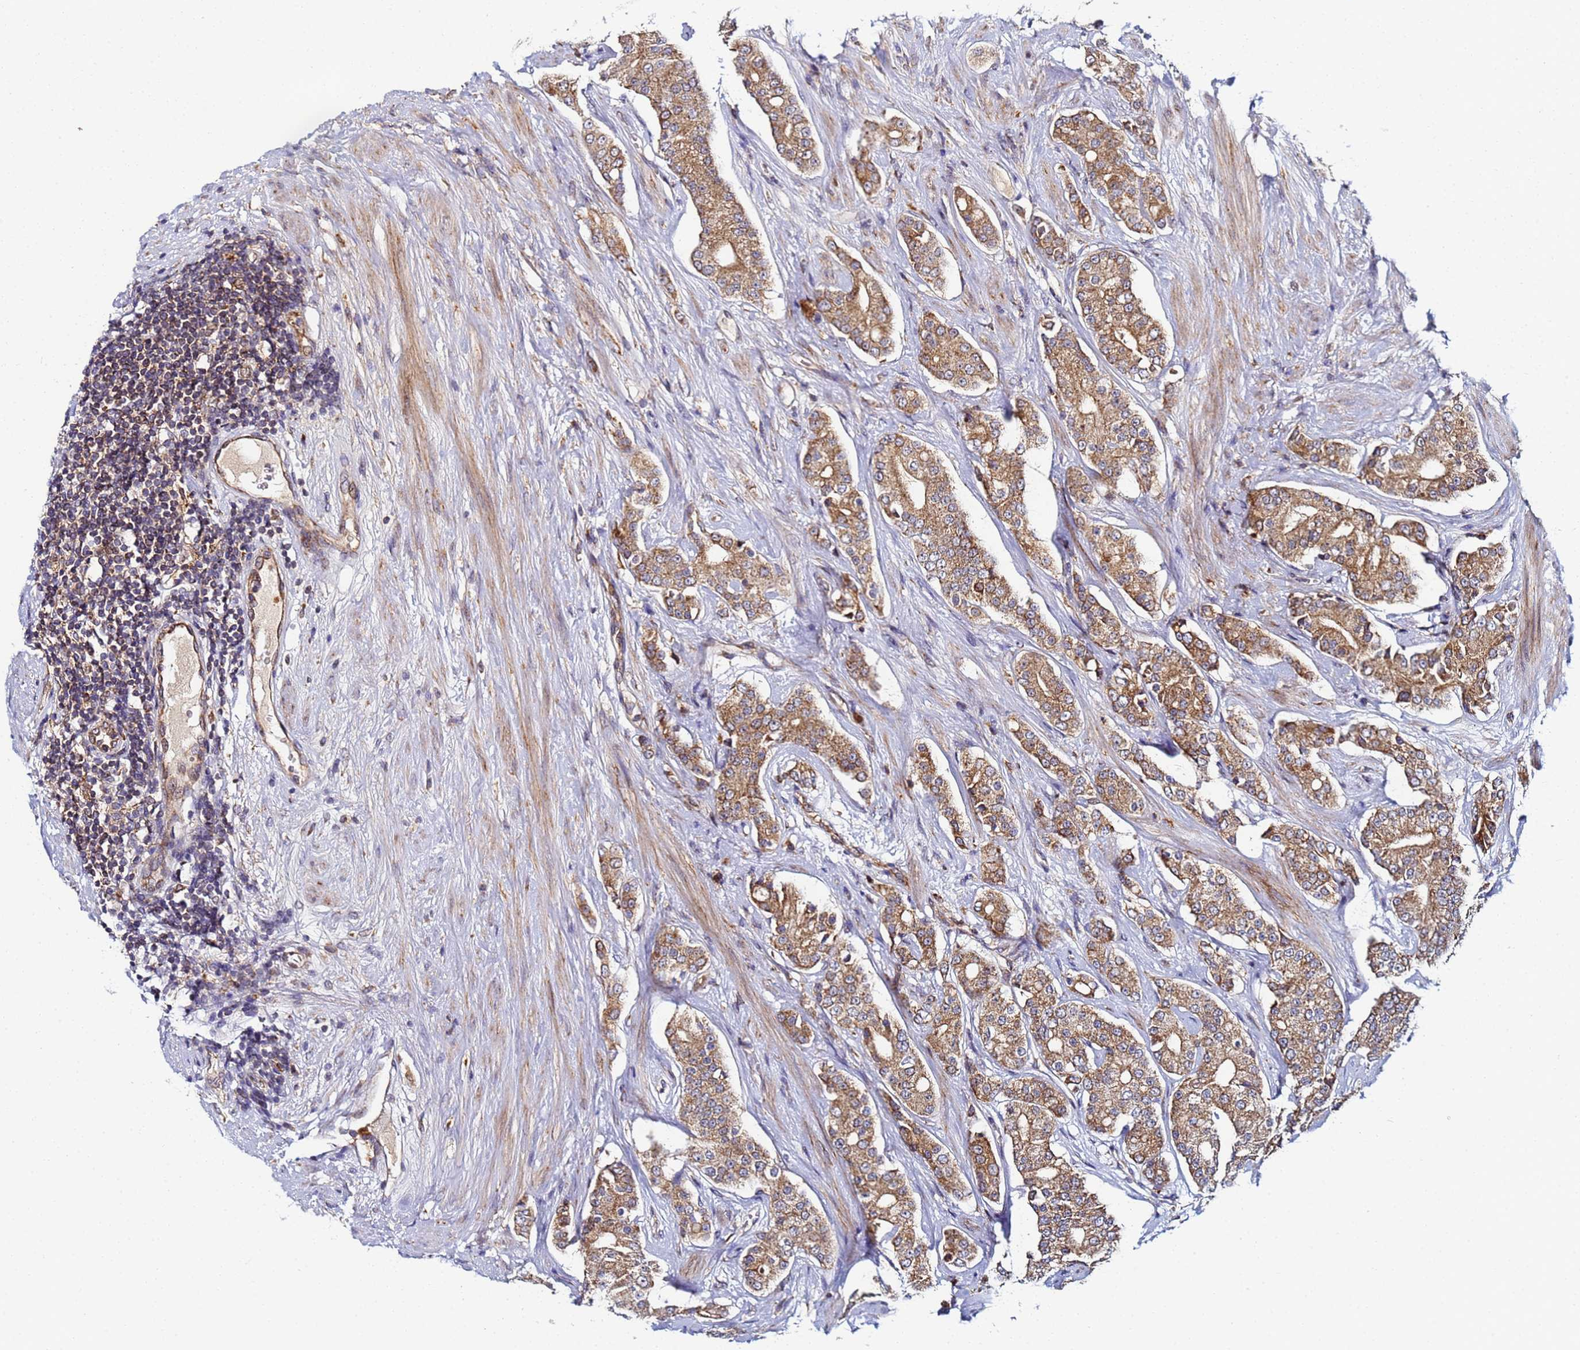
{"staining": {"intensity": "moderate", "quantity": ">75%", "location": "cytoplasmic/membranous"}, "tissue": "prostate cancer", "cell_type": "Tumor cells", "image_type": "cancer", "snomed": [{"axis": "morphology", "description": "Adenocarcinoma, High grade"}, {"axis": "topography", "description": "Prostate"}], "caption": "Prostate high-grade adenocarcinoma stained with a protein marker shows moderate staining in tumor cells.", "gene": "CCDC127", "patient": {"sex": "male", "age": 71}}